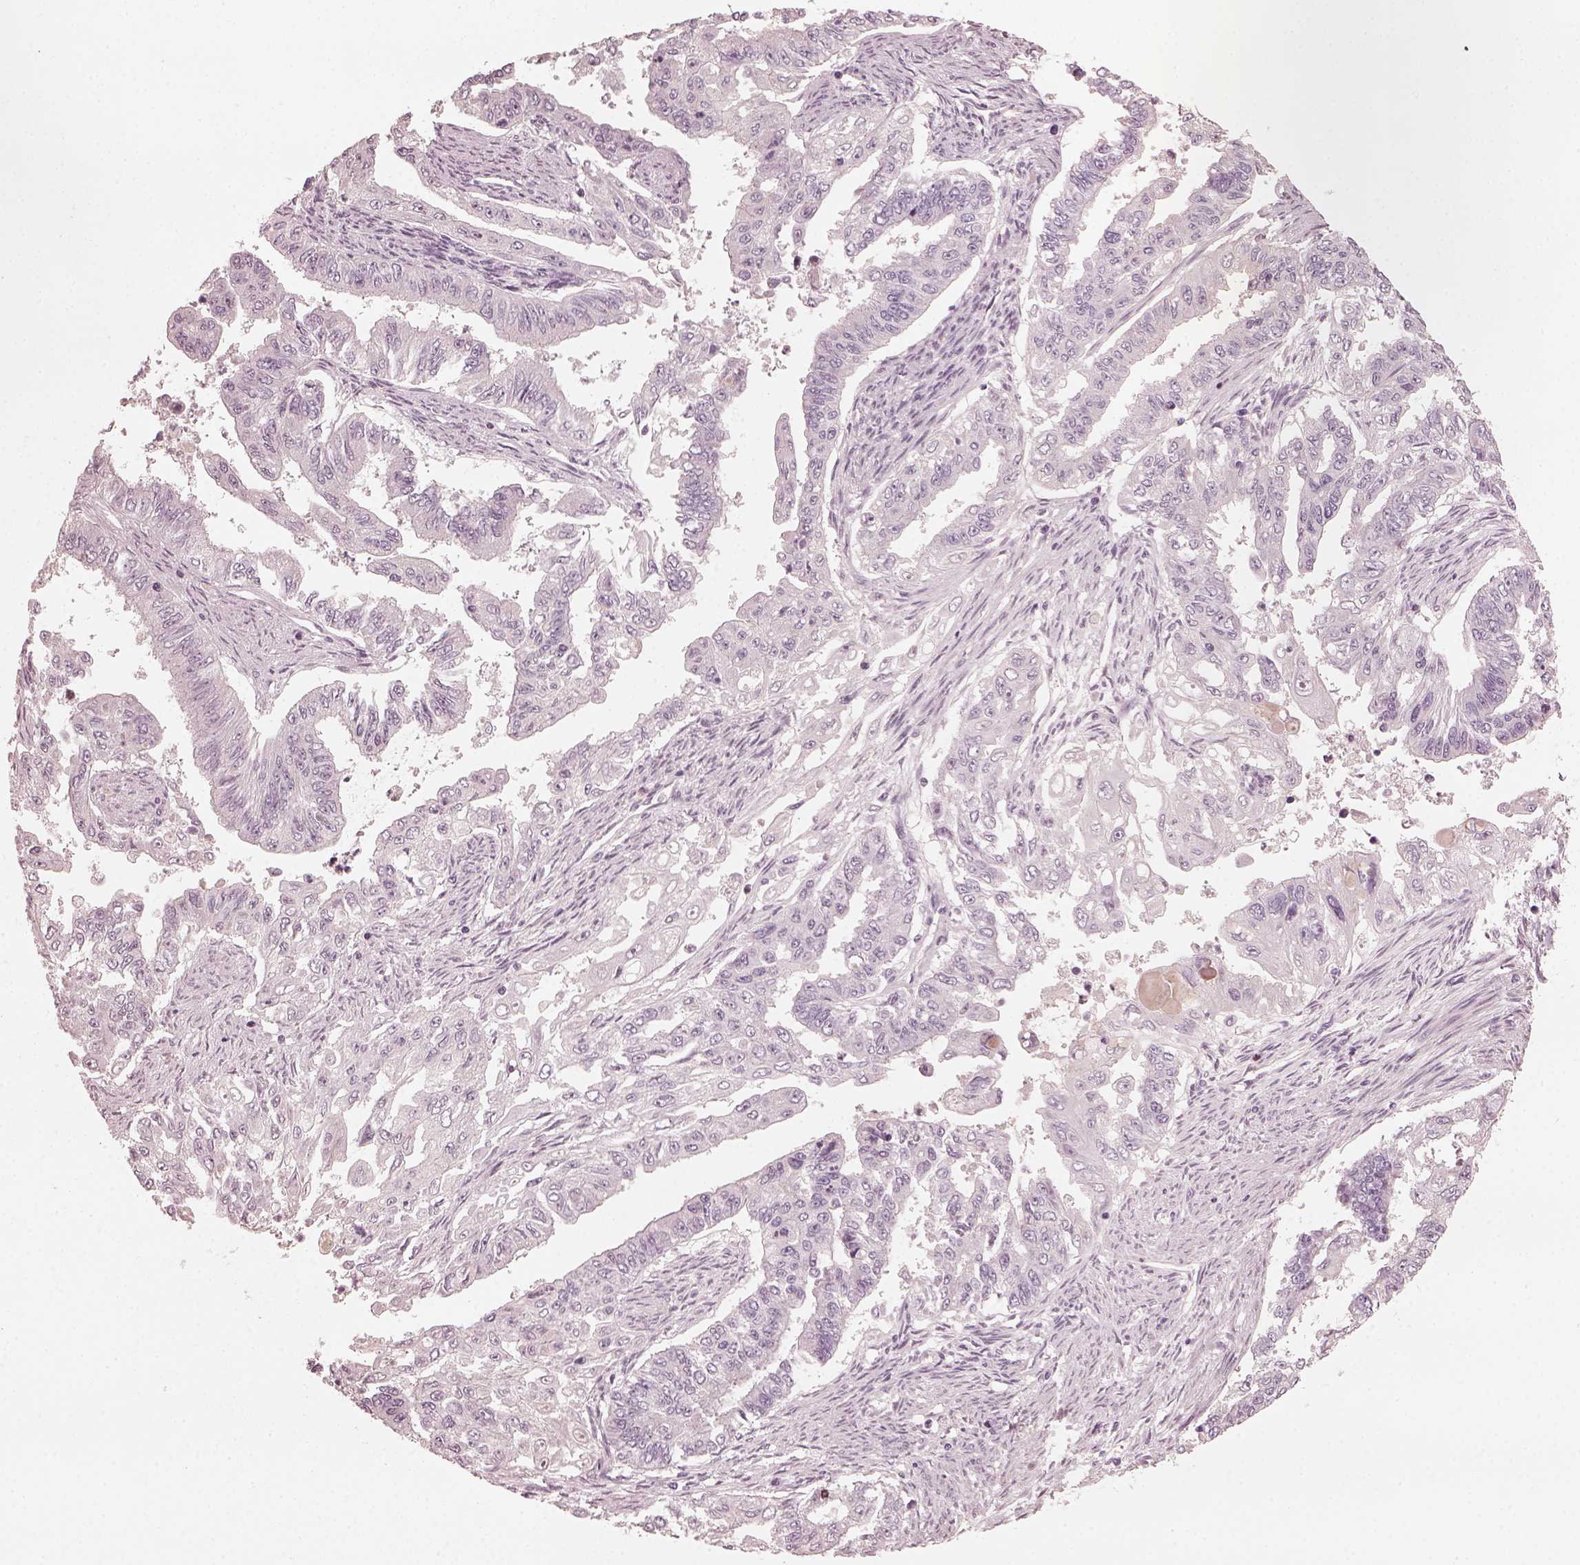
{"staining": {"intensity": "negative", "quantity": "none", "location": "none"}, "tissue": "endometrial cancer", "cell_type": "Tumor cells", "image_type": "cancer", "snomed": [{"axis": "morphology", "description": "Adenocarcinoma, NOS"}, {"axis": "topography", "description": "Uterus"}], "caption": "High power microscopy micrograph of an immunohistochemistry (IHC) photomicrograph of endometrial cancer (adenocarcinoma), revealing no significant staining in tumor cells. The staining is performed using DAB brown chromogen with nuclei counter-stained in using hematoxylin.", "gene": "OPTC", "patient": {"sex": "female", "age": 59}}